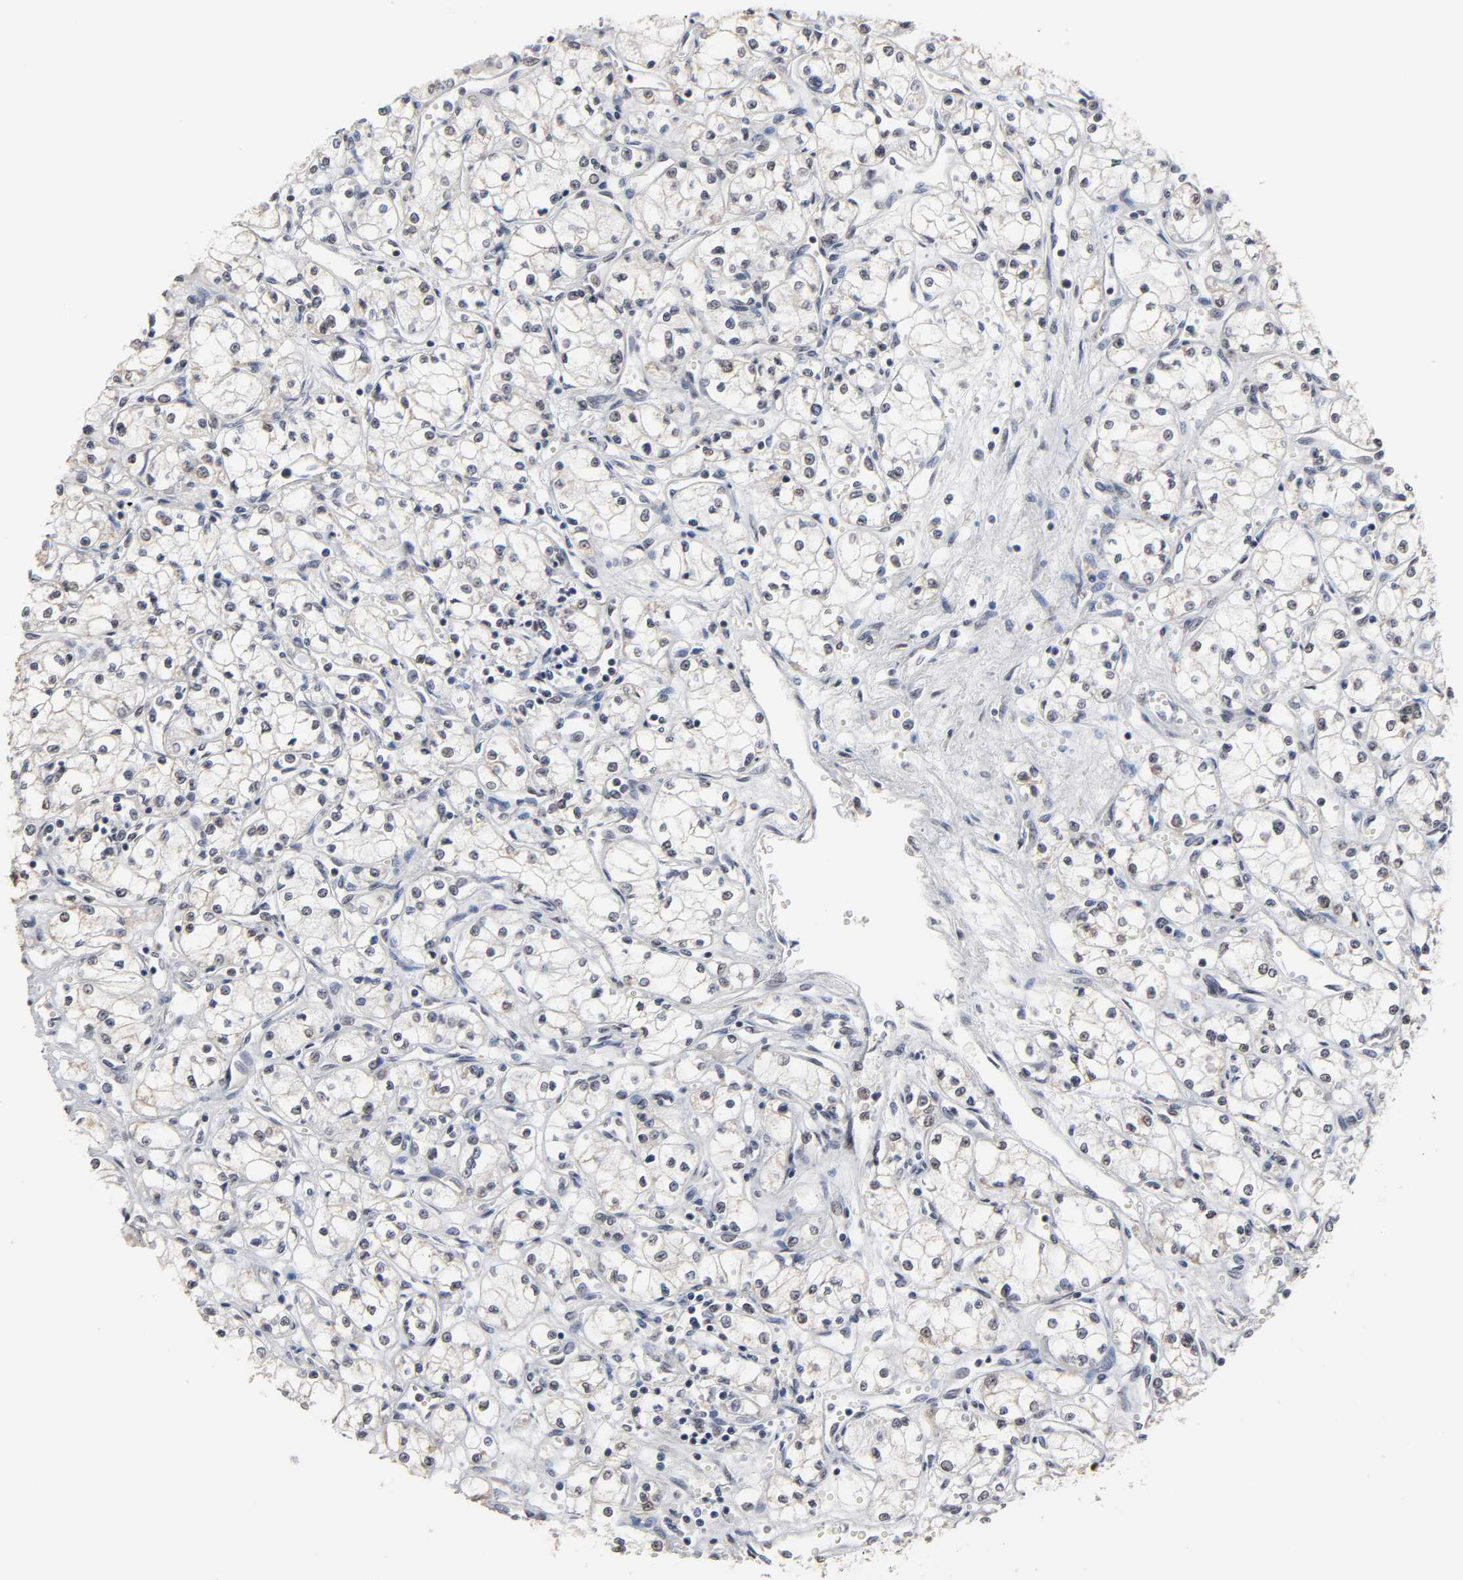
{"staining": {"intensity": "negative", "quantity": "none", "location": "none"}, "tissue": "renal cancer", "cell_type": "Tumor cells", "image_type": "cancer", "snomed": [{"axis": "morphology", "description": "Normal tissue, NOS"}, {"axis": "morphology", "description": "Adenocarcinoma, NOS"}, {"axis": "topography", "description": "Kidney"}], "caption": "A photomicrograph of human renal adenocarcinoma is negative for staining in tumor cells. (DAB (3,3'-diaminobenzidine) immunohistochemistry with hematoxylin counter stain).", "gene": "TRIM33", "patient": {"sex": "male", "age": 59}}